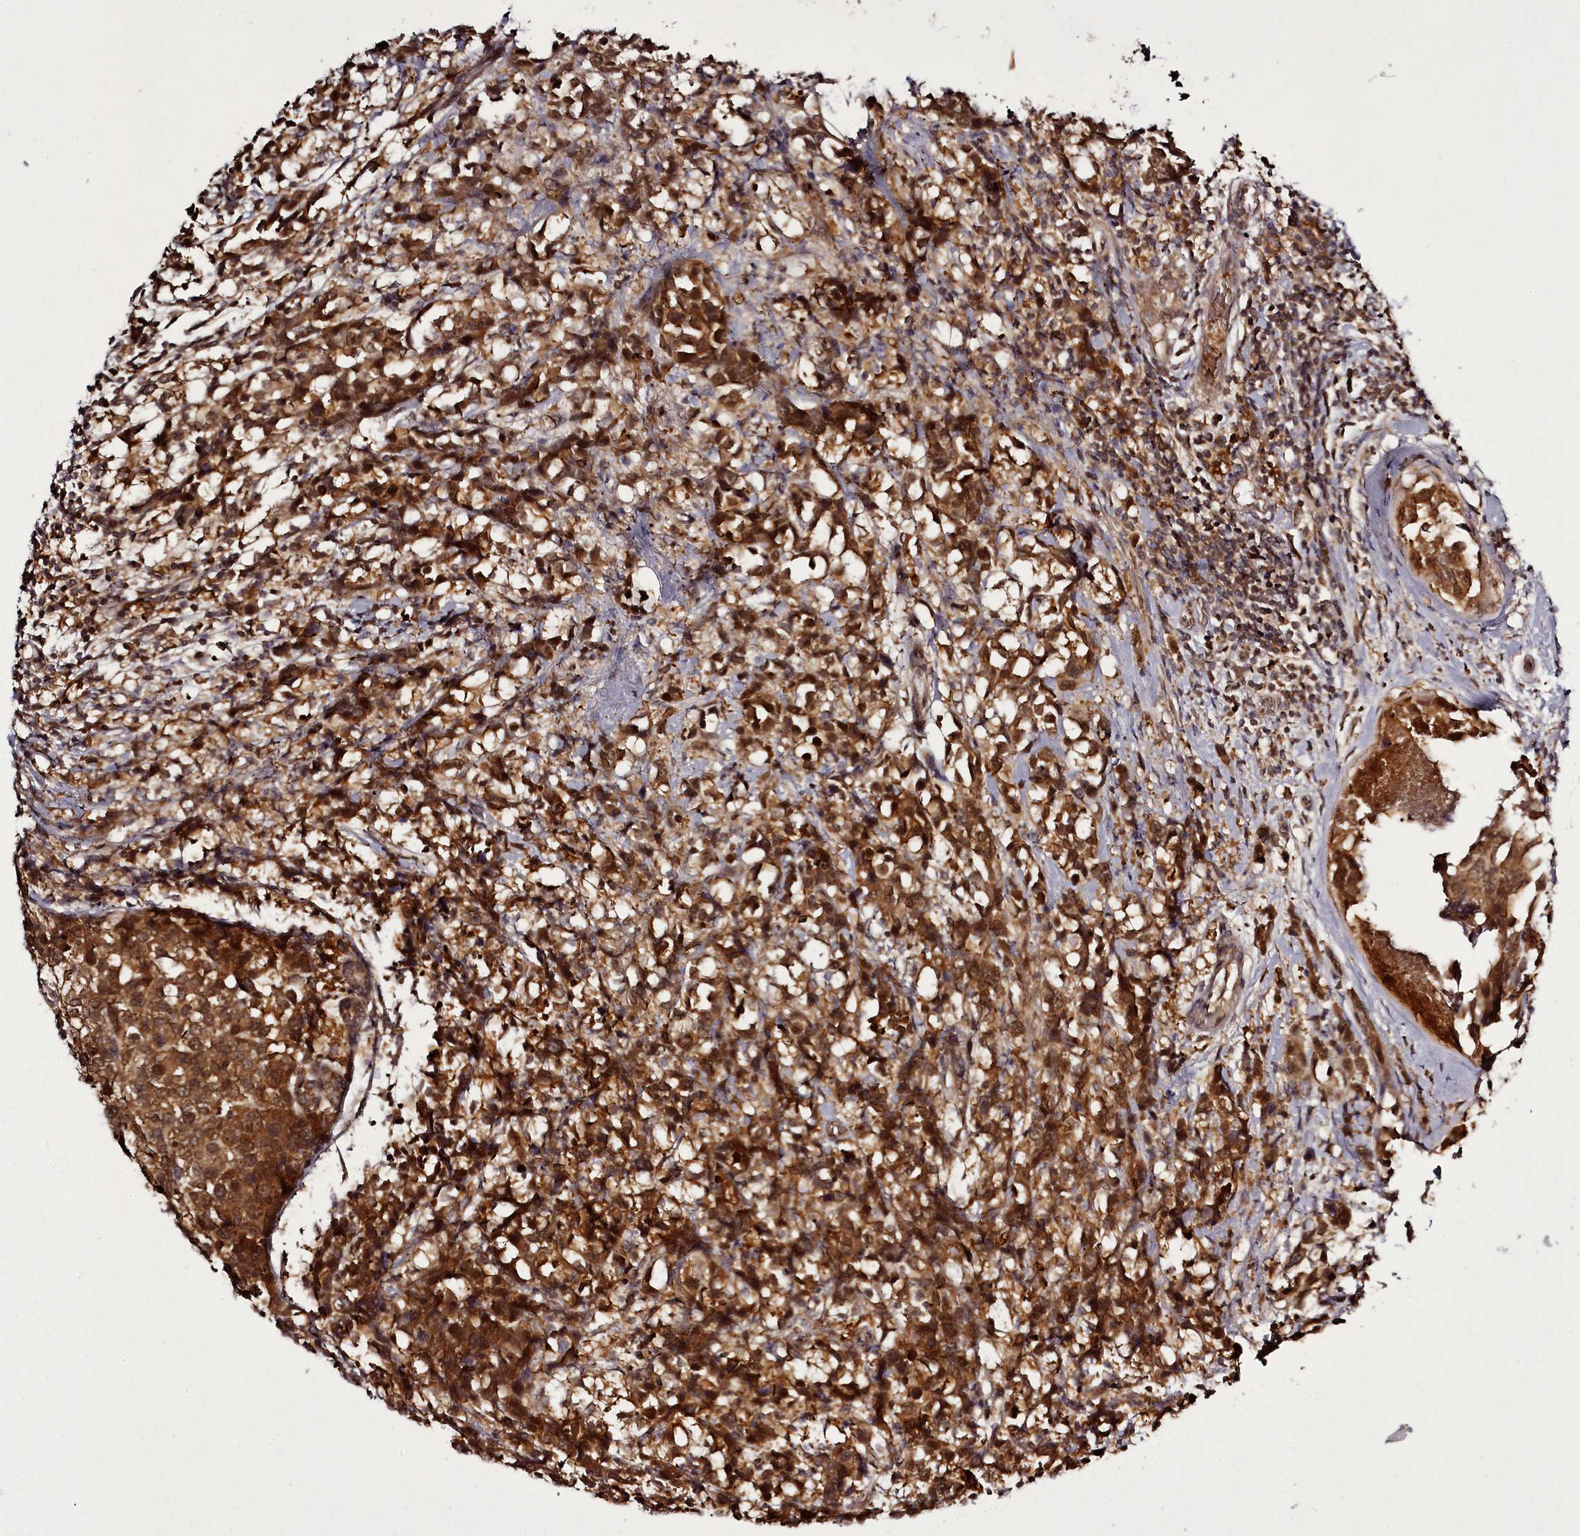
{"staining": {"intensity": "strong", "quantity": ">75%", "location": "cytoplasmic/membranous"}, "tissue": "breast cancer", "cell_type": "Tumor cells", "image_type": "cancer", "snomed": [{"axis": "morphology", "description": "Lobular carcinoma"}, {"axis": "topography", "description": "Breast"}], "caption": "About >75% of tumor cells in breast cancer (lobular carcinoma) display strong cytoplasmic/membranous protein staining as visualized by brown immunohistochemical staining.", "gene": "PCBP2", "patient": {"sex": "female", "age": 59}}